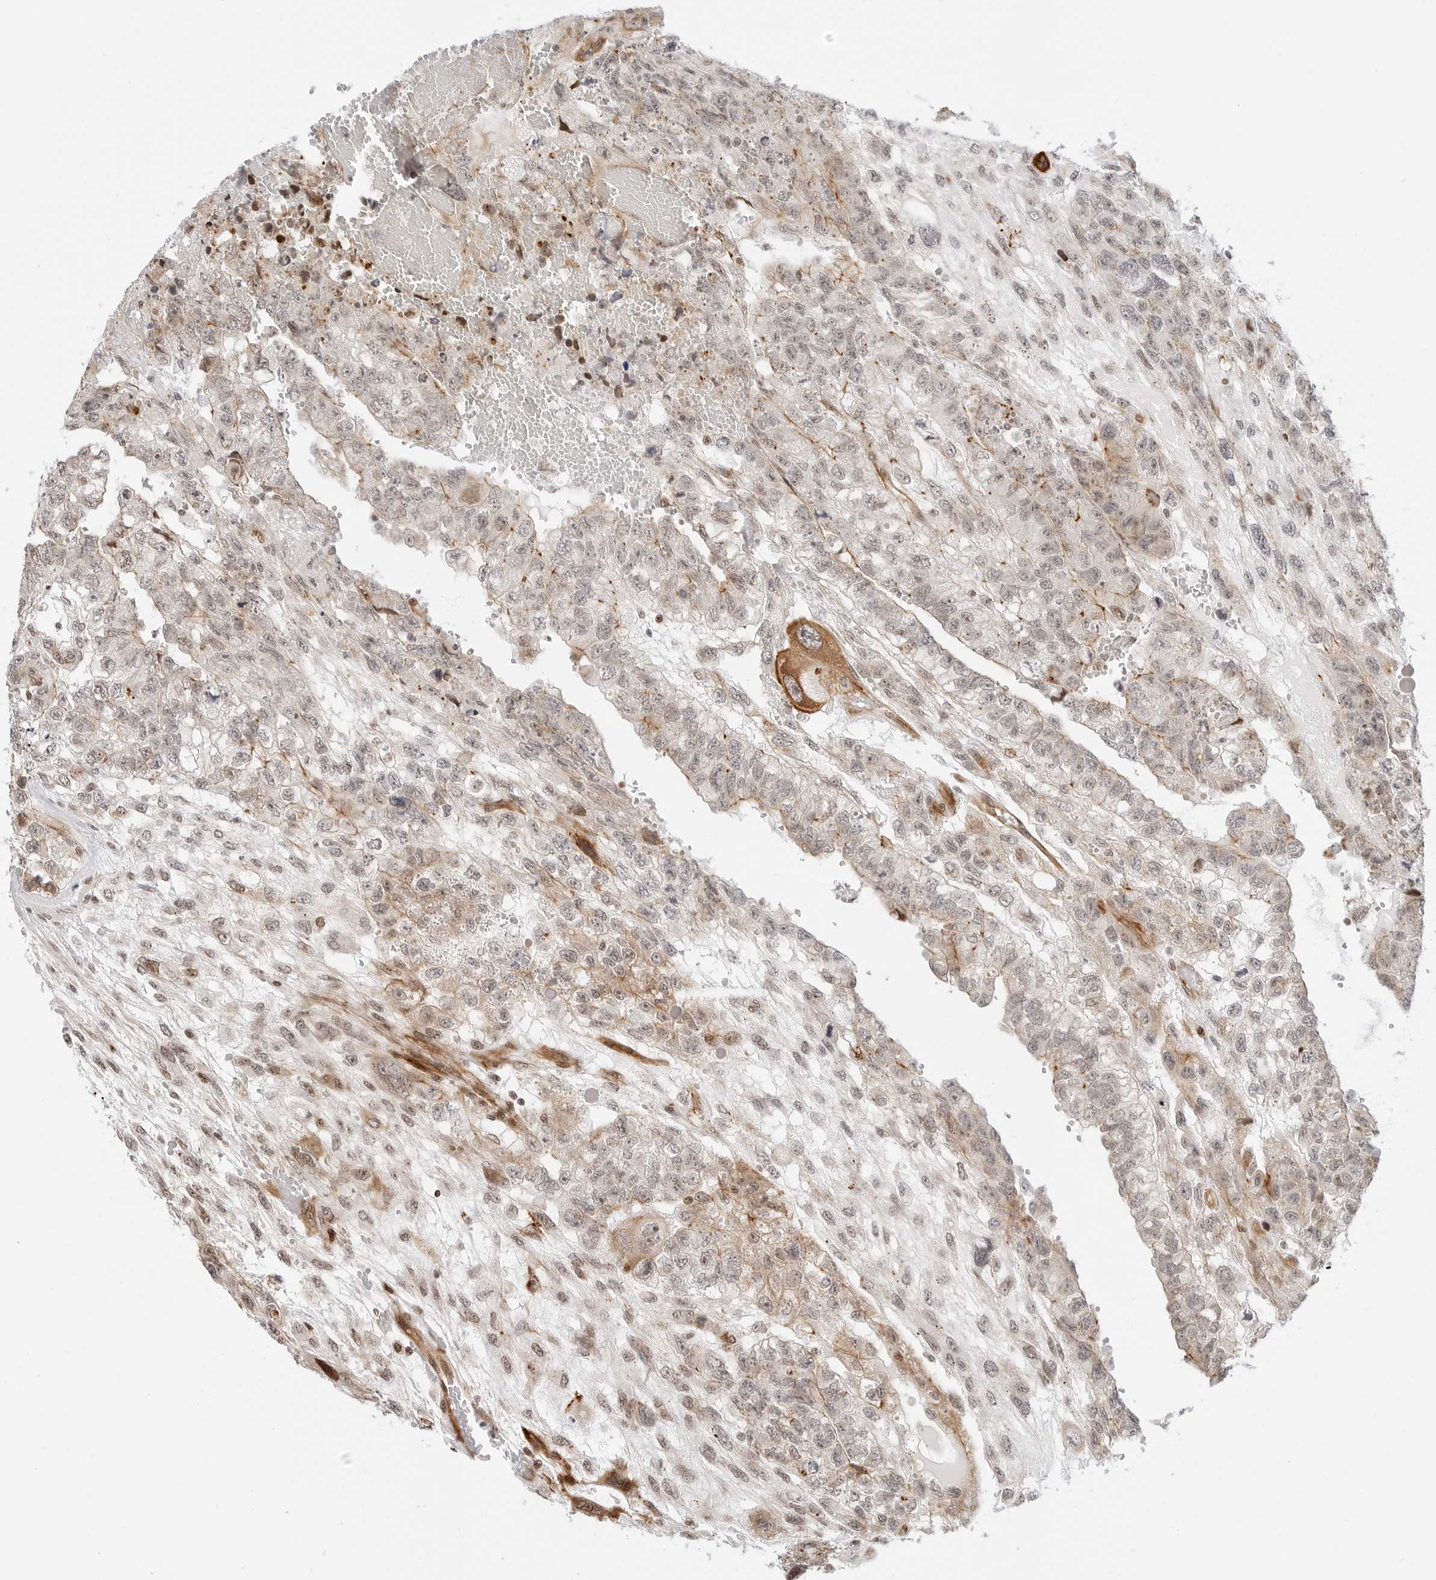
{"staining": {"intensity": "moderate", "quantity": "<25%", "location": "cytoplasmic/membranous"}, "tissue": "testis cancer", "cell_type": "Tumor cells", "image_type": "cancer", "snomed": [{"axis": "morphology", "description": "Carcinoma, Embryonal, NOS"}, {"axis": "topography", "description": "Testis"}], "caption": "A brown stain labels moderate cytoplasmic/membranous positivity of a protein in human embryonal carcinoma (testis) tumor cells.", "gene": "ZNF613", "patient": {"sex": "male", "age": 36}}